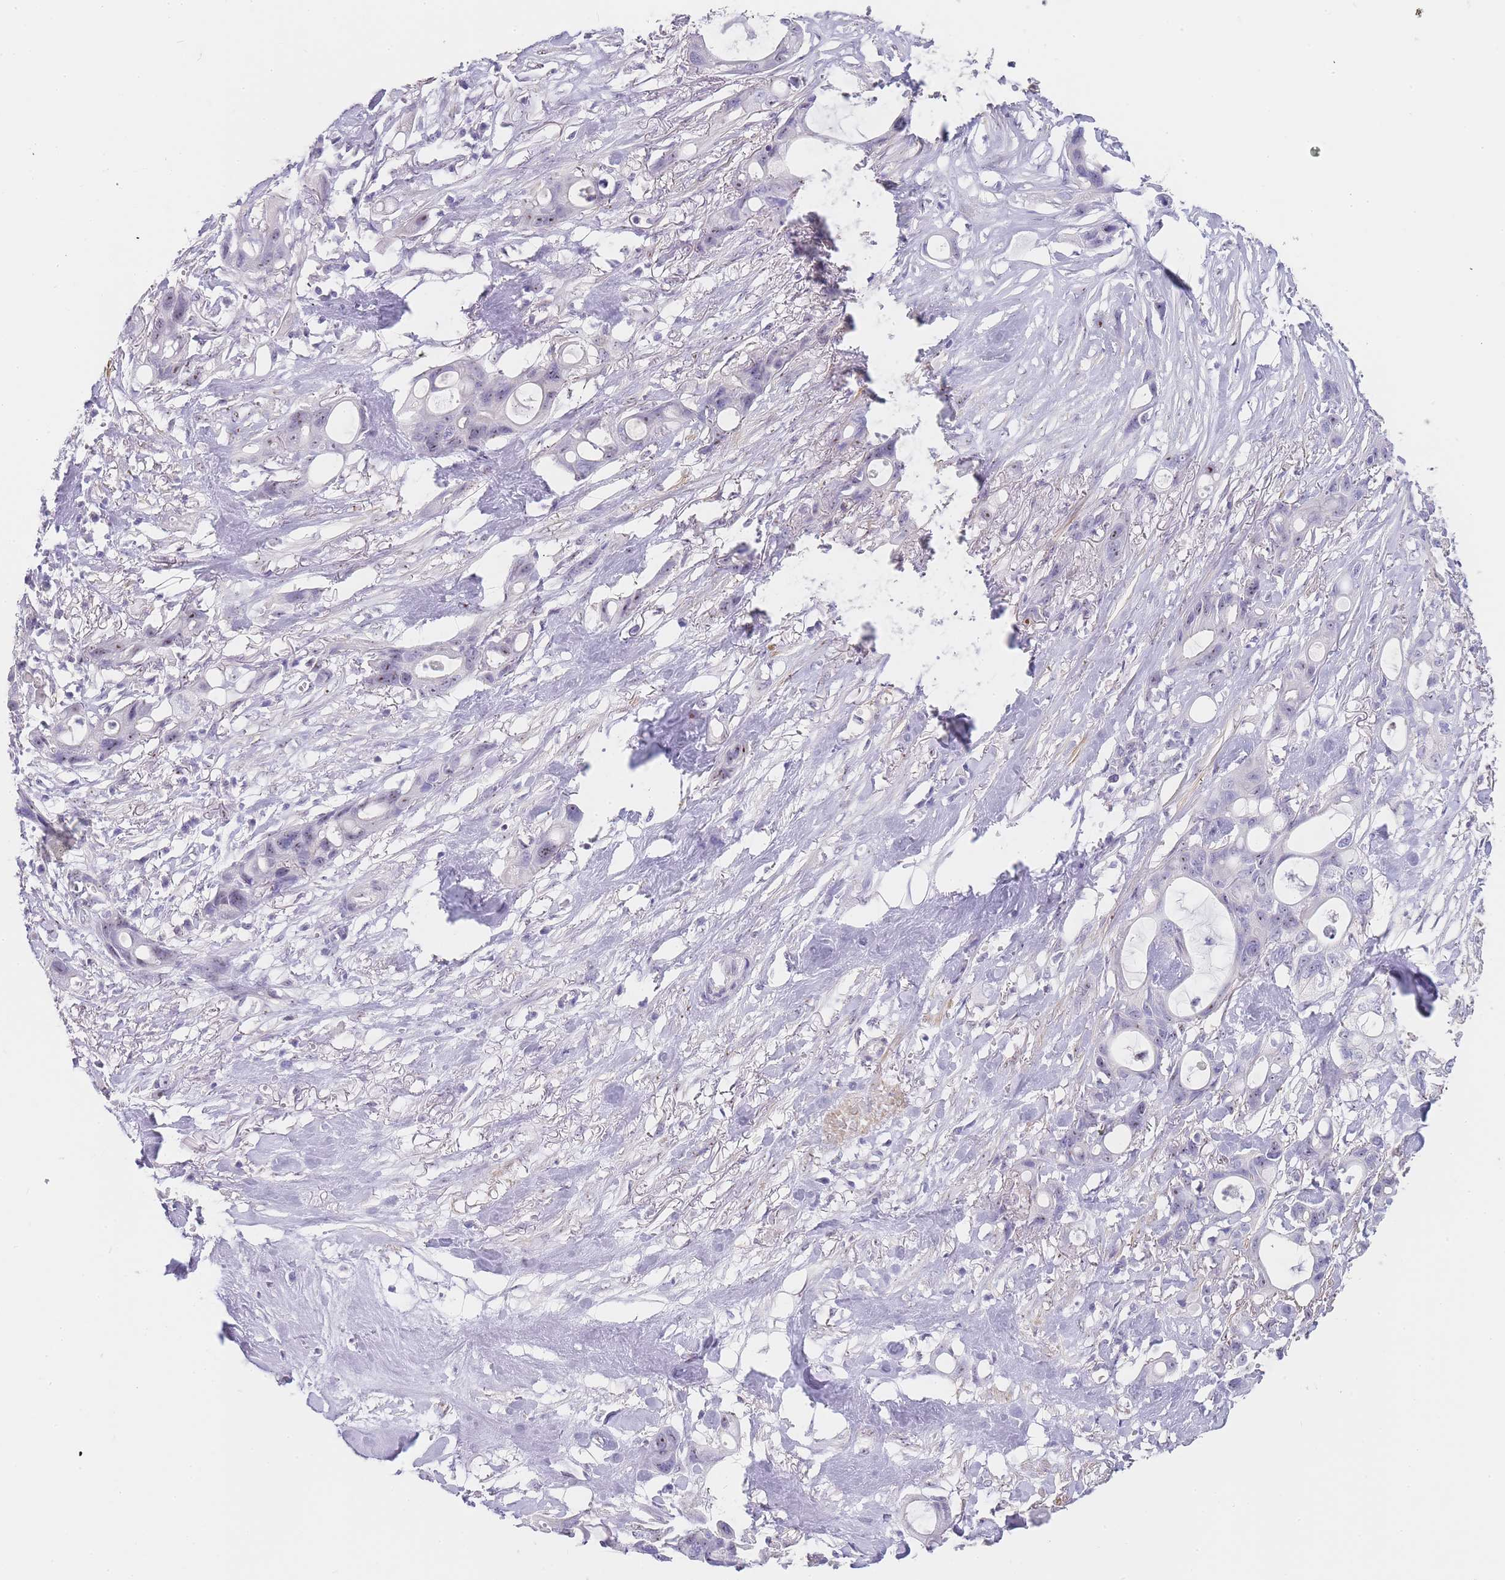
{"staining": {"intensity": "weak", "quantity": ">75%", "location": "nuclear"}, "tissue": "ovarian cancer", "cell_type": "Tumor cells", "image_type": "cancer", "snomed": [{"axis": "morphology", "description": "Cystadenocarcinoma, mucinous, NOS"}, {"axis": "topography", "description": "Ovary"}], "caption": "Ovarian mucinous cystadenocarcinoma stained with a protein marker reveals weak staining in tumor cells.", "gene": "NOP14", "patient": {"sex": "female", "age": 70}}